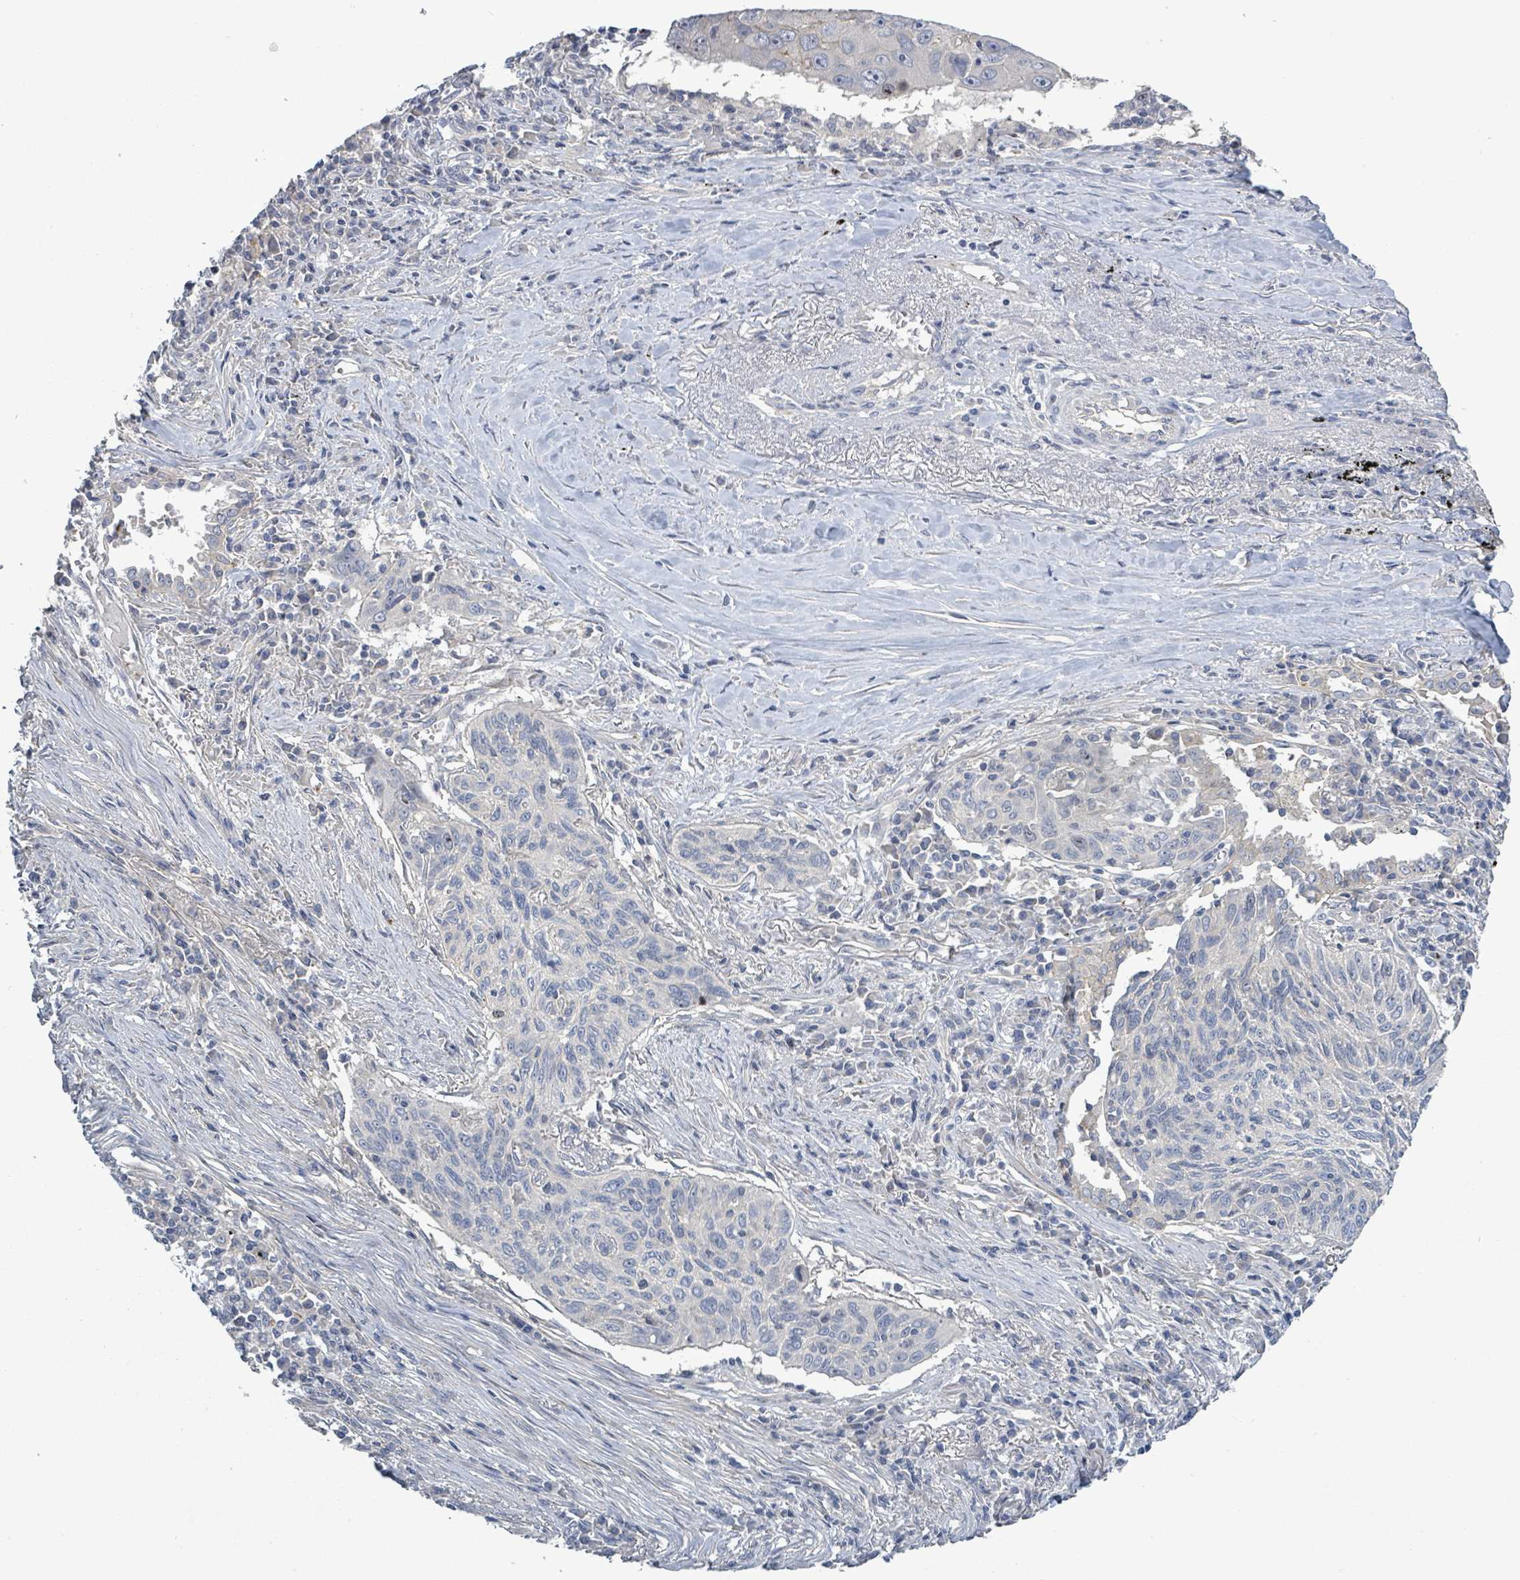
{"staining": {"intensity": "negative", "quantity": "none", "location": "none"}, "tissue": "lung cancer", "cell_type": "Tumor cells", "image_type": "cancer", "snomed": [{"axis": "morphology", "description": "Squamous cell carcinoma, NOS"}, {"axis": "topography", "description": "Lung"}], "caption": "An IHC image of lung squamous cell carcinoma is shown. There is no staining in tumor cells of lung squamous cell carcinoma.", "gene": "KRAS", "patient": {"sex": "female", "age": 66}}